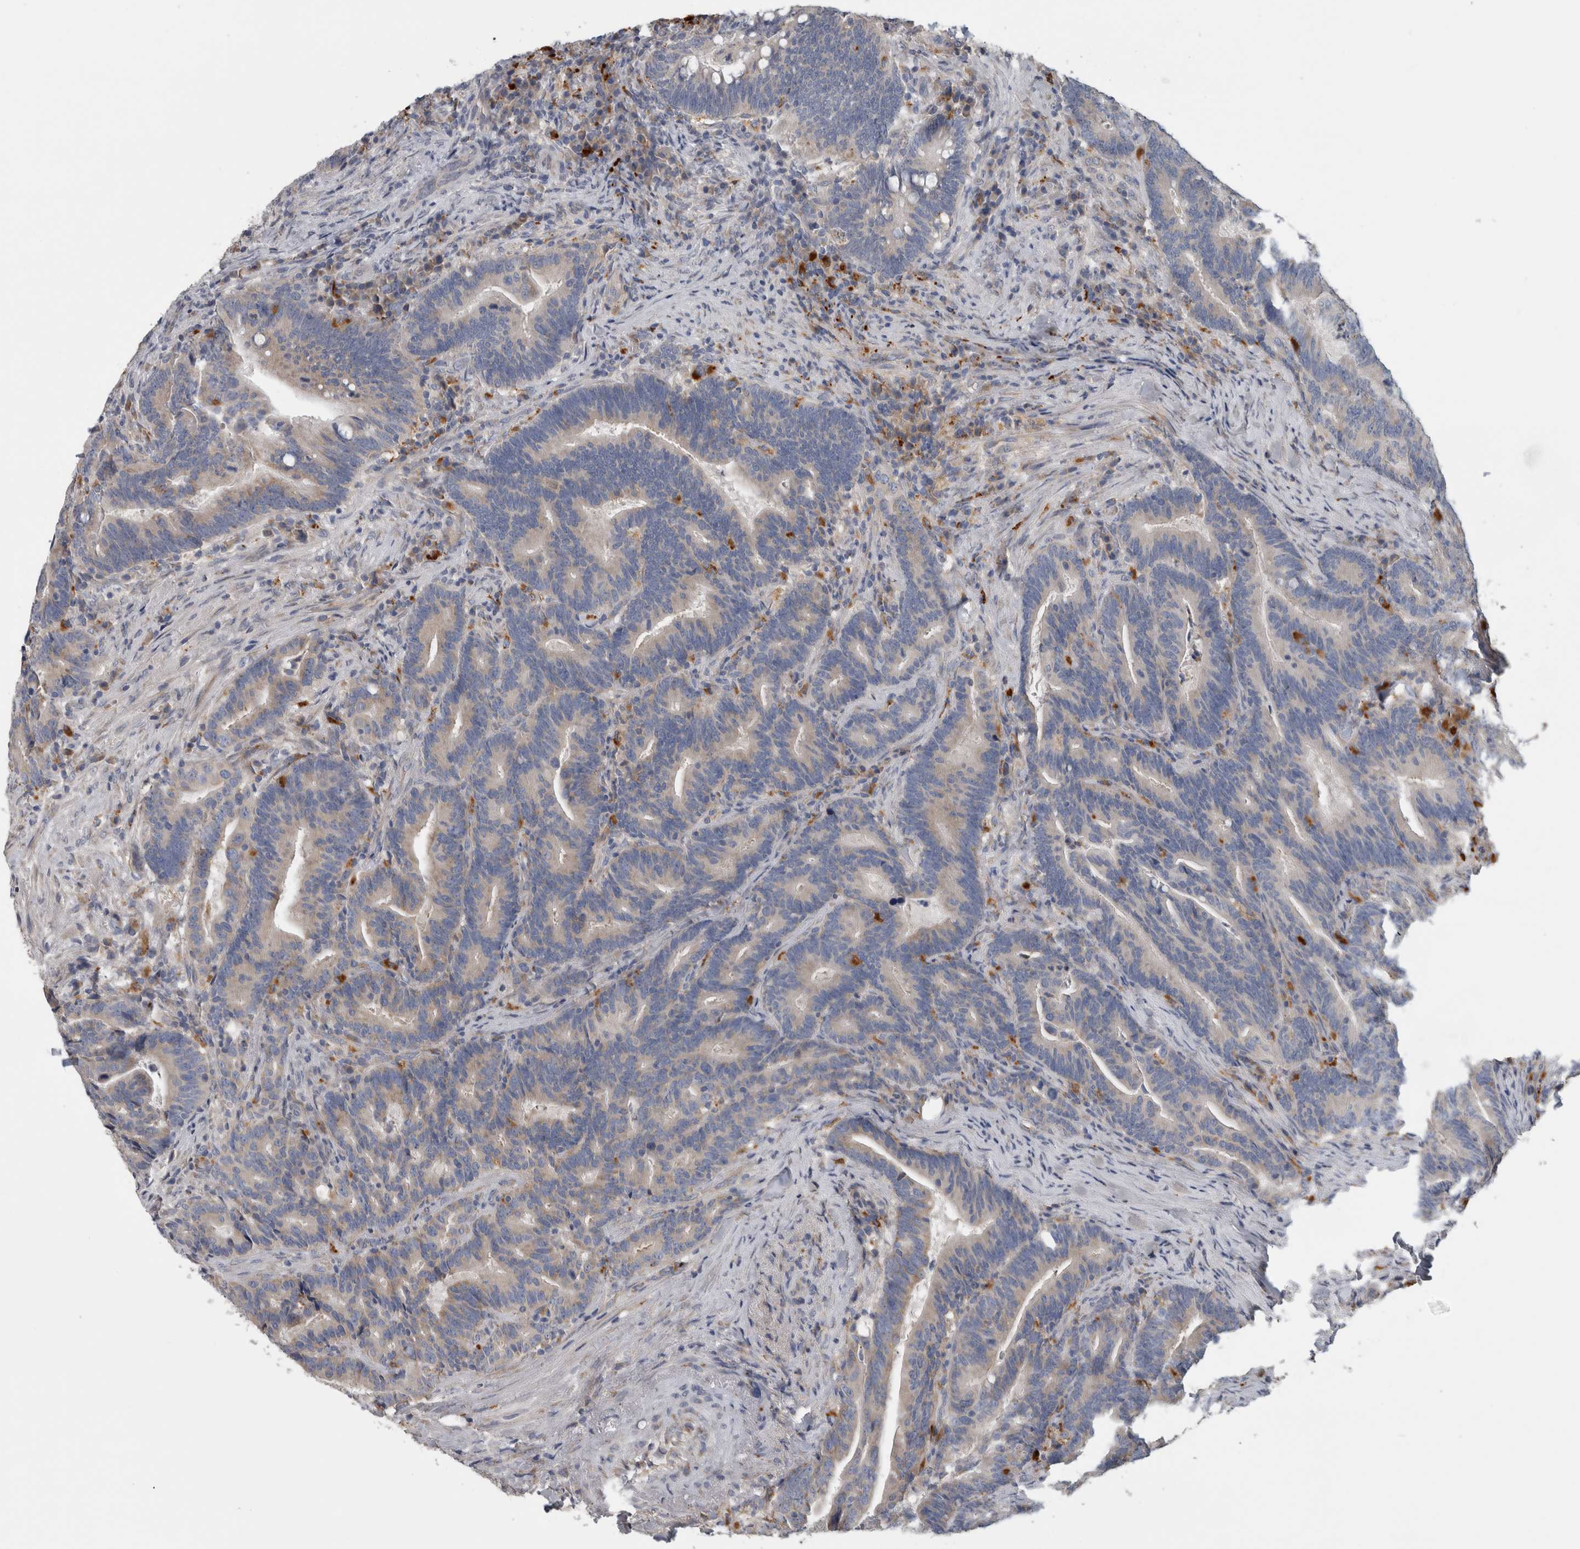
{"staining": {"intensity": "negative", "quantity": "none", "location": "none"}, "tissue": "colorectal cancer", "cell_type": "Tumor cells", "image_type": "cancer", "snomed": [{"axis": "morphology", "description": "Adenocarcinoma, NOS"}, {"axis": "topography", "description": "Colon"}], "caption": "Protein analysis of colorectal cancer (adenocarcinoma) shows no significant staining in tumor cells.", "gene": "ATXN2", "patient": {"sex": "female", "age": 66}}